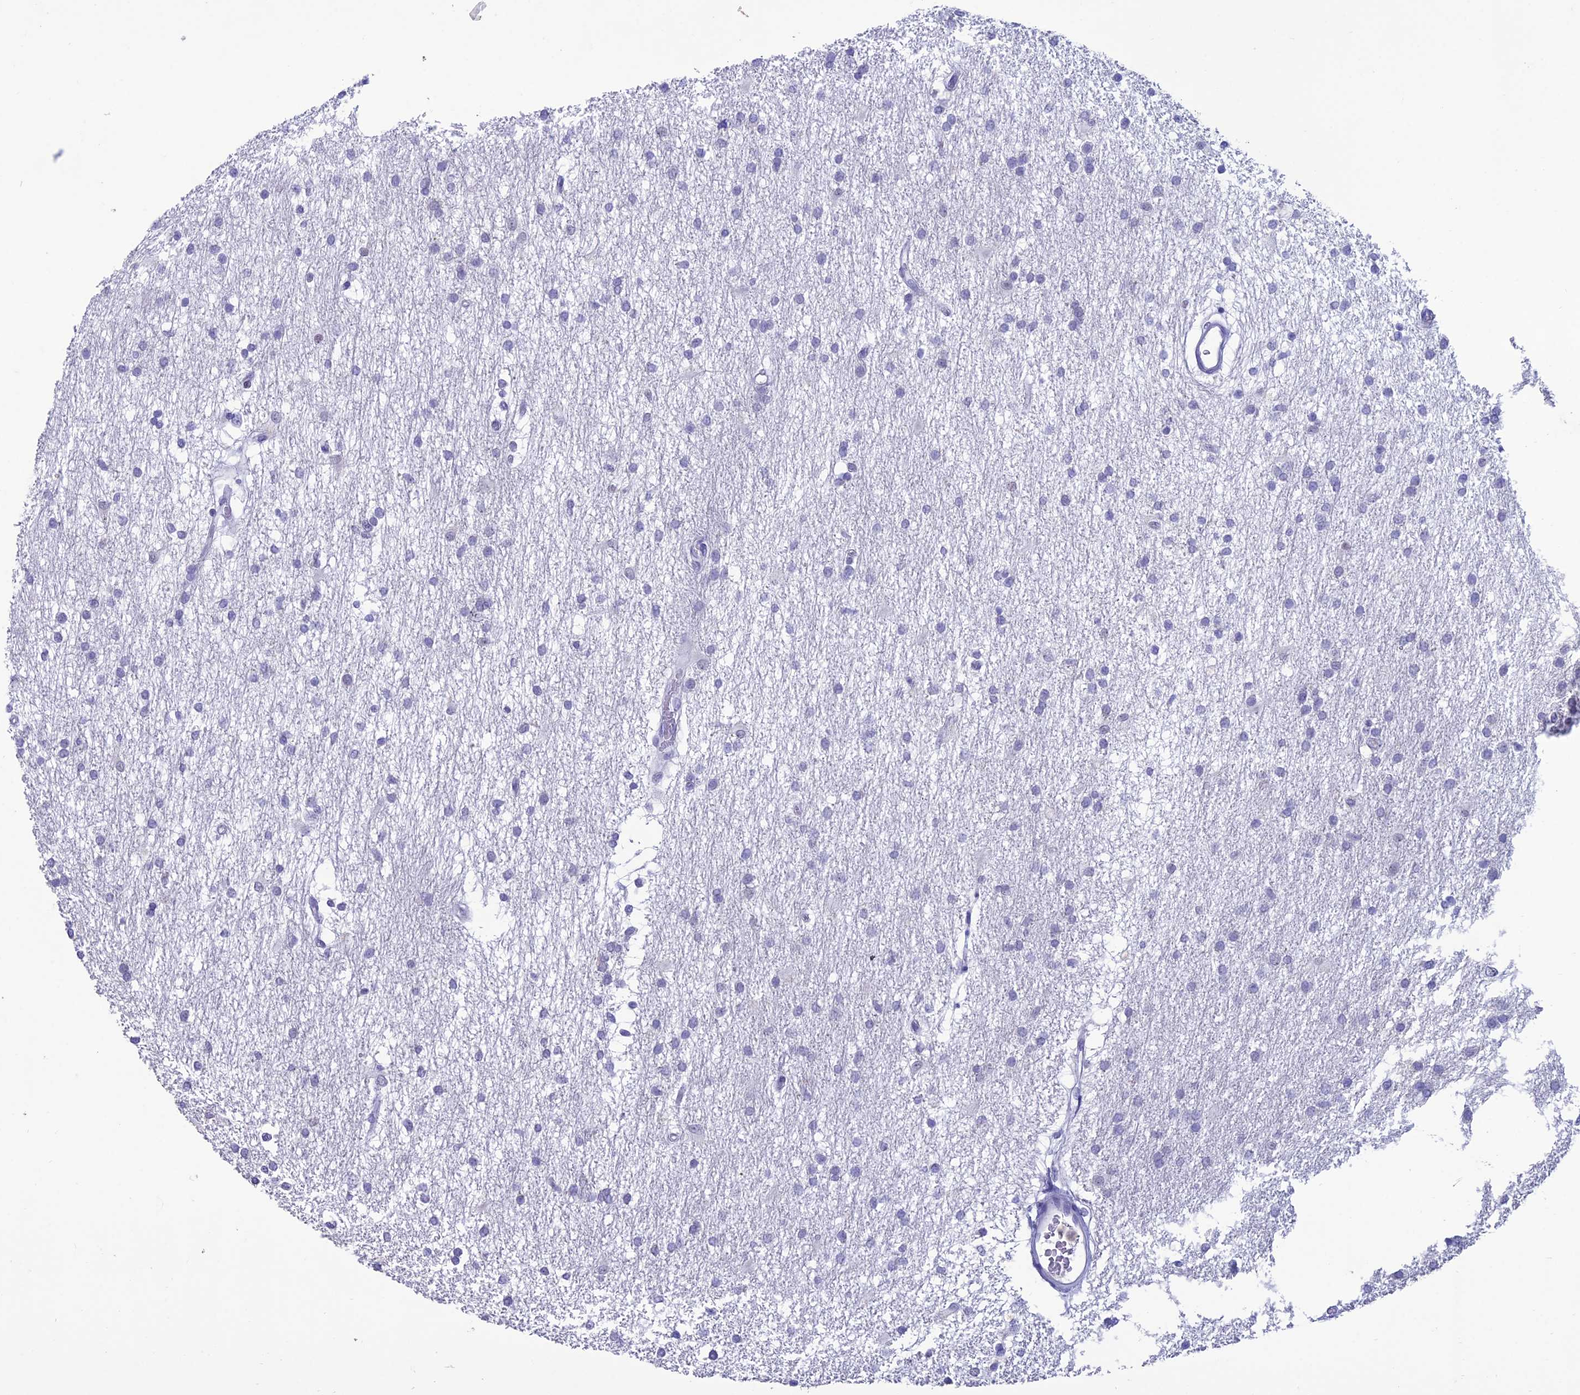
{"staining": {"intensity": "negative", "quantity": "none", "location": "none"}, "tissue": "glioma", "cell_type": "Tumor cells", "image_type": "cancer", "snomed": [{"axis": "morphology", "description": "Glioma, malignant, High grade"}, {"axis": "topography", "description": "Brain"}], "caption": "Immunohistochemical staining of human glioma shows no significant expression in tumor cells.", "gene": "MFSD2B", "patient": {"sex": "male", "age": 77}}